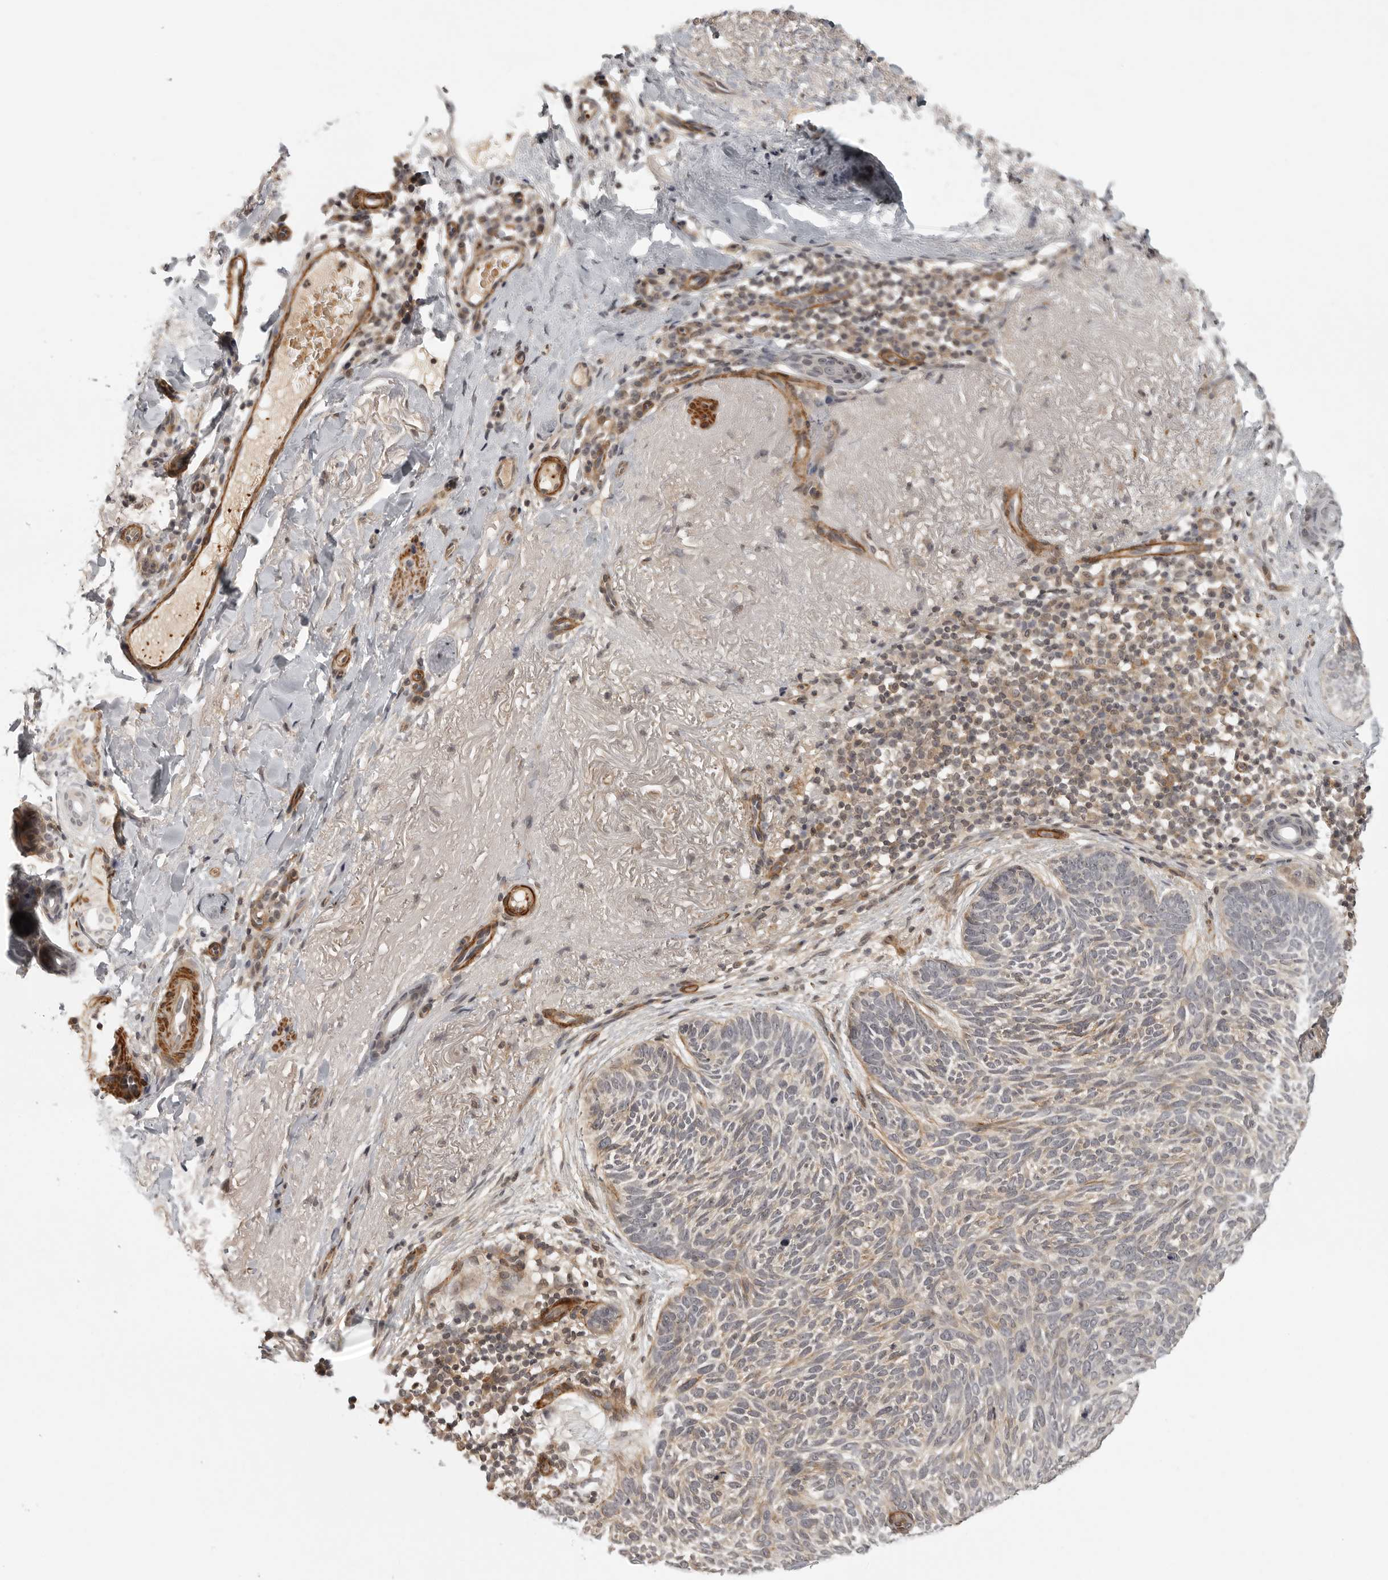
{"staining": {"intensity": "moderate", "quantity": "<25%", "location": "cytoplasmic/membranous"}, "tissue": "skin cancer", "cell_type": "Tumor cells", "image_type": "cancer", "snomed": [{"axis": "morphology", "description": "Basal cell carcinoma"}, {"axis": "topography", "description": "Skin"}], "caption": "Protein staining displays moderate cytoplasmic/membranous positivity in approximately <25% of tumor cells in skin cancer (basal cell carcinoma).", "gene": "TUT4", "patient": {"sex": "female", "age": 85}}